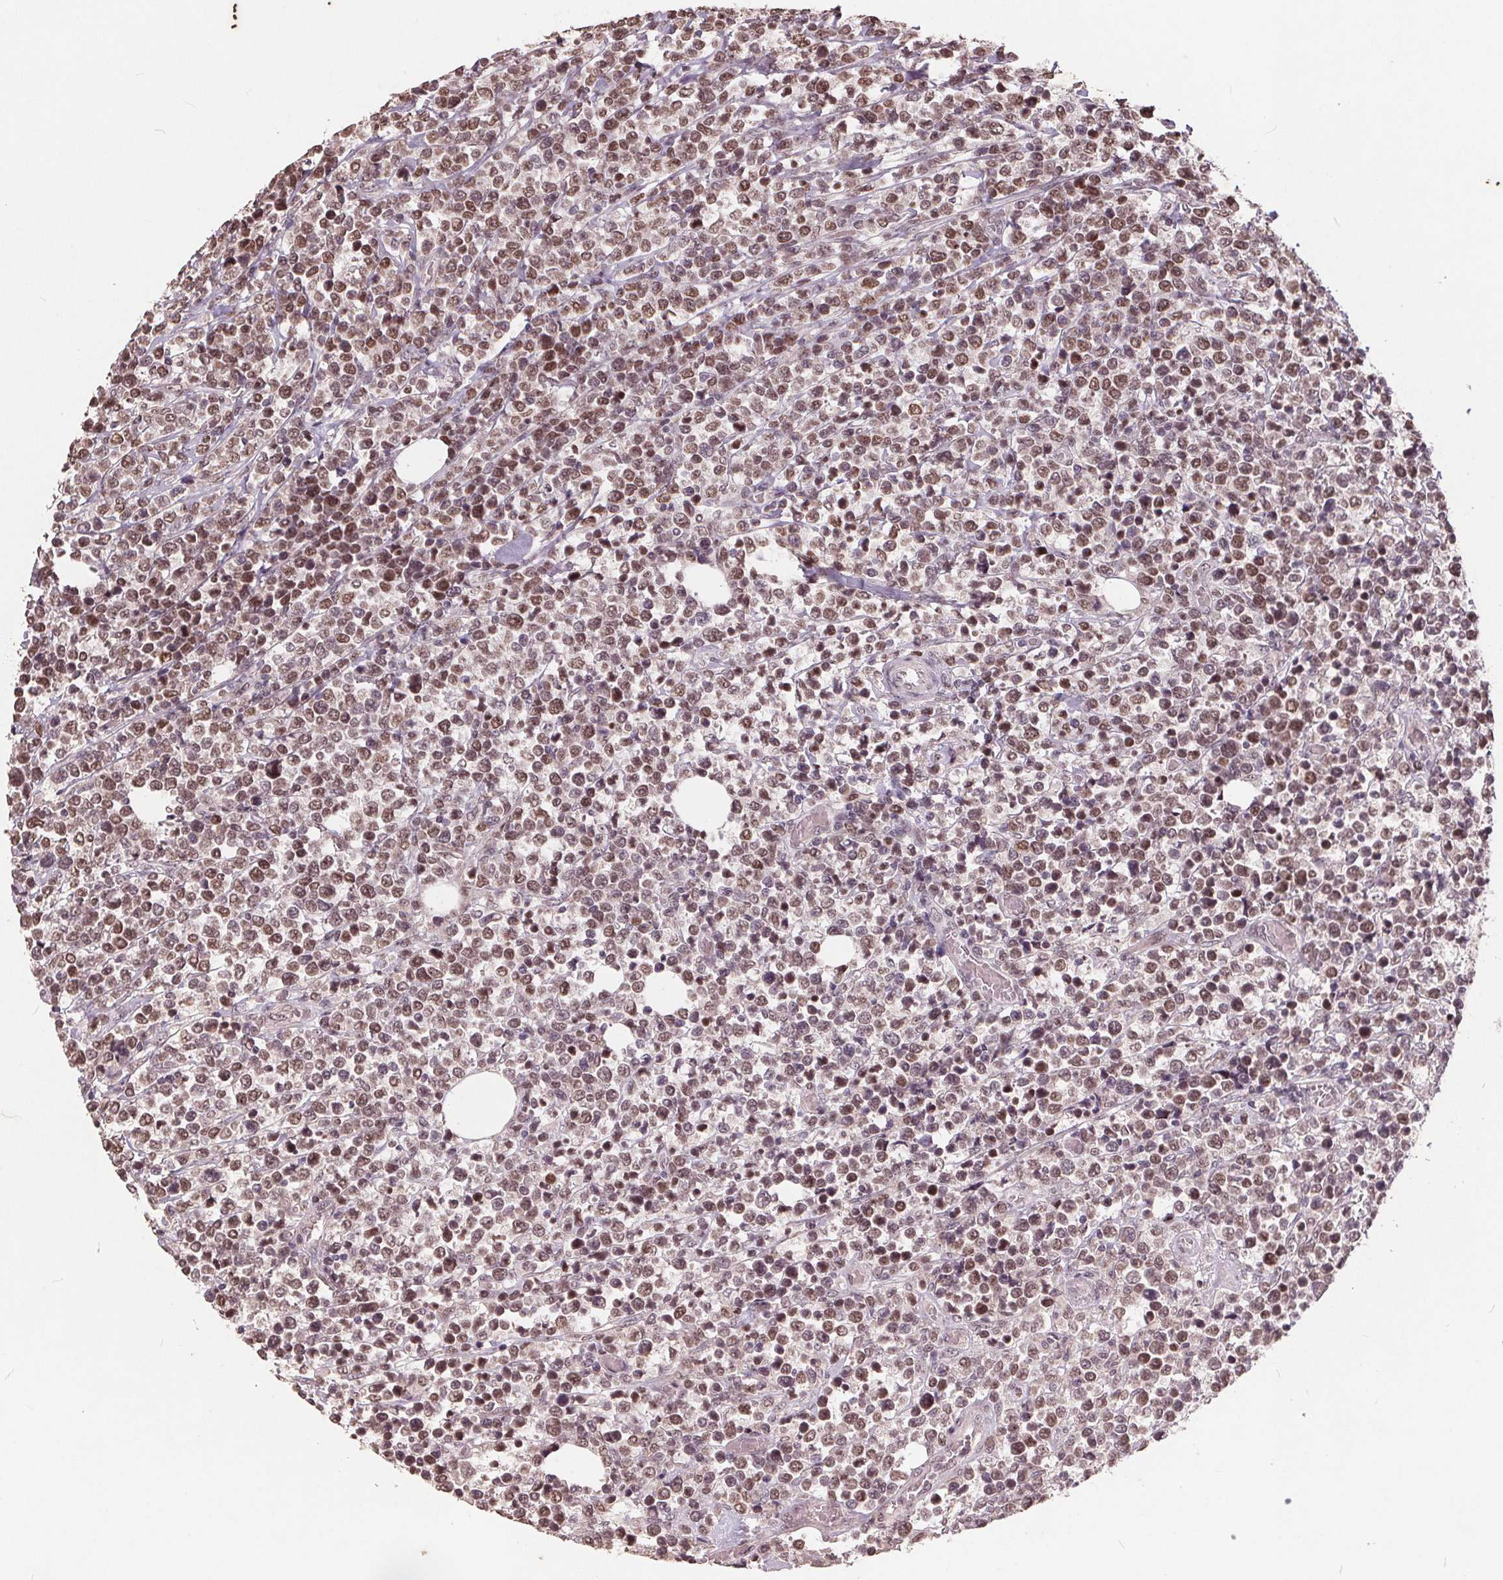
{"staining": {"intensity": "weak", "quantity": "25%-75%", "location": "nuclear"}, "tissue": "lymphoma", "cell_type": "Tumor cells", "image_type": "cancer", "snomed": [{"axis": "morphology", "description": "Malignant lymphoma, non-Hodgkin's type, High grade"}, {"axis": "topography", "description": "Soft tissue"}], "caption": "Immunohistochemistry micrograph of neoplastic tissue: human malignant lymphoma, non-Hodgkin's type (high-grade) stained using immunohistochemistry shows low levels of weak protein expression localized specifically in the nuclear of tumor cells, appearing as a nuclear brown color.", "gene": "DNMT3B", "patient": {"sex": "female", "age": 56}}